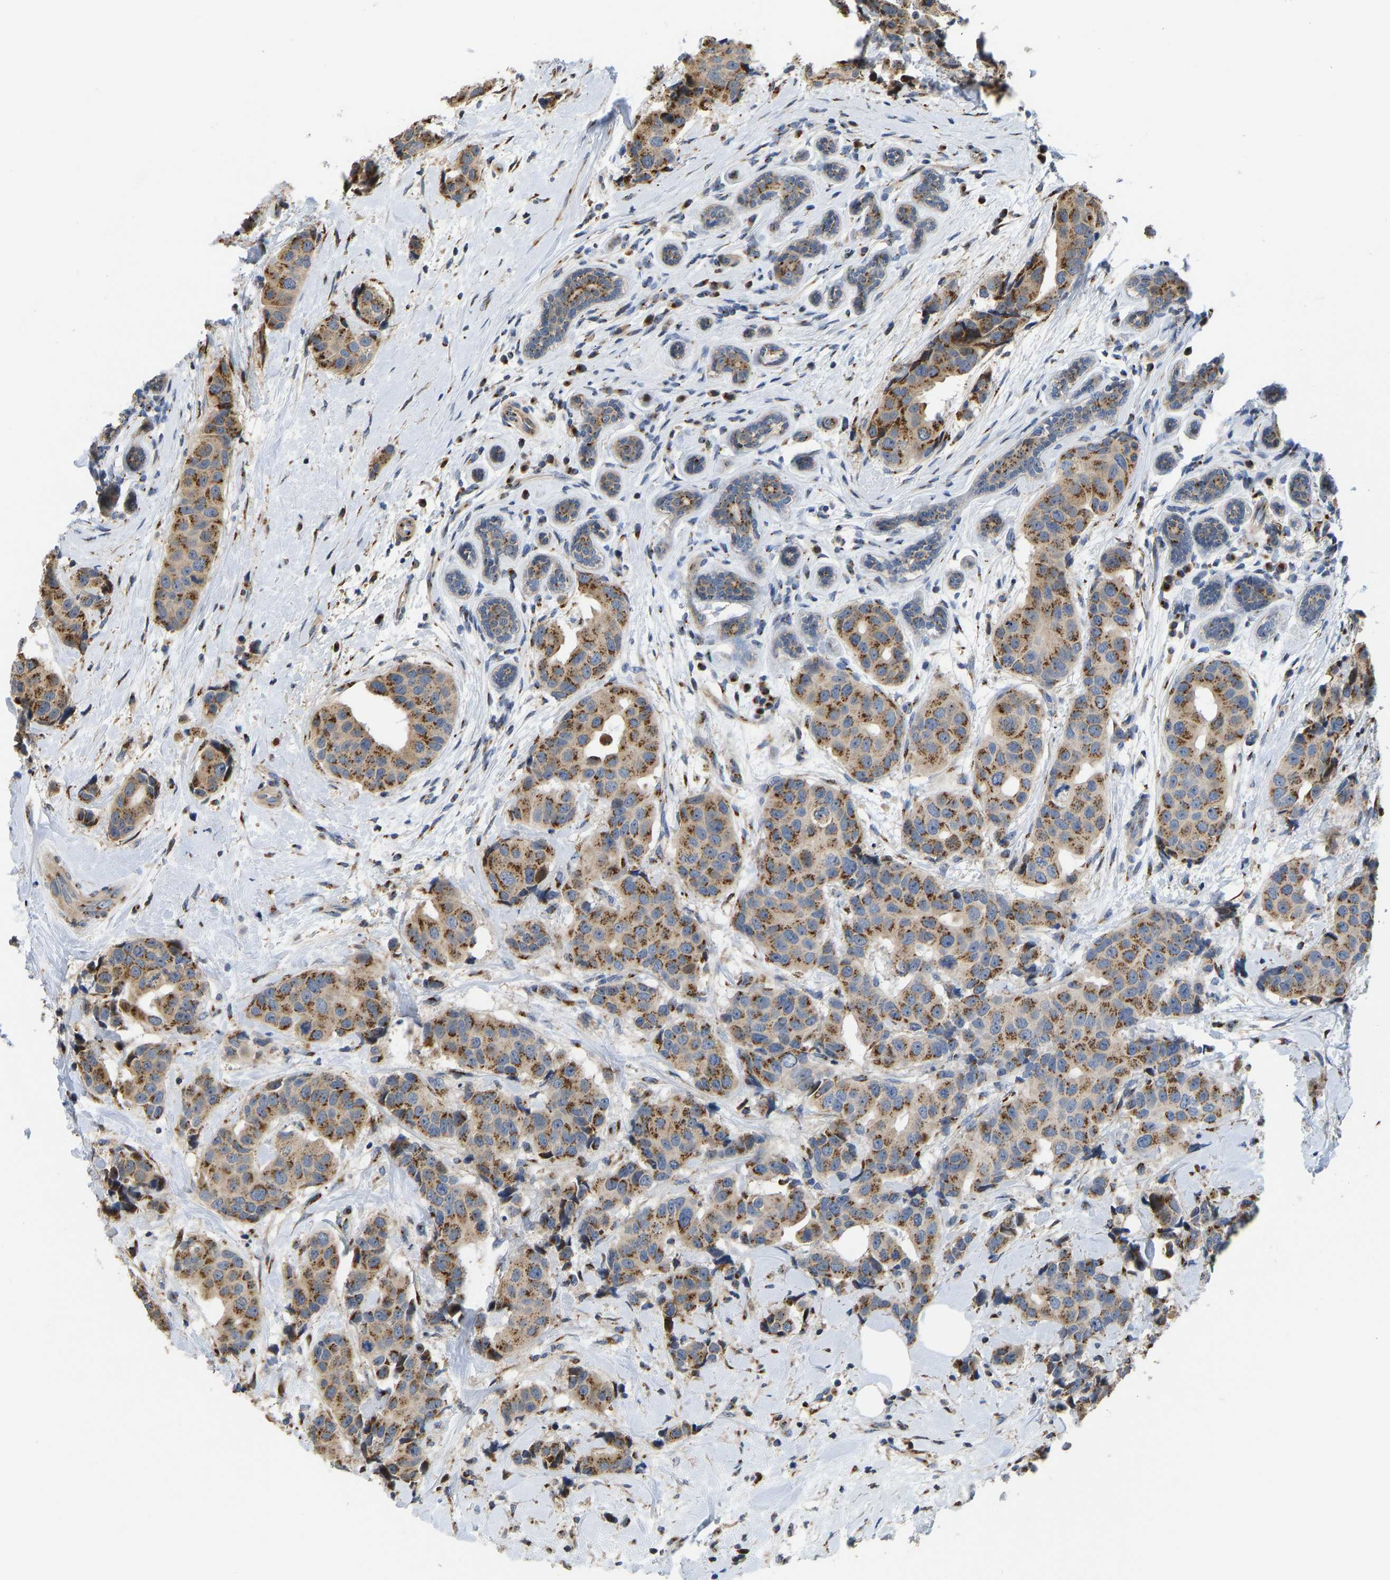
{"staining": {"intensity": "strong", "quantity": ">75%", "location": "cytoplasmic/membranous"}, "tissue": "breast cancer", "cell_type": "Tumor cells", "image_type": "cancer", "snomed": [{"axis": "morphology", "description": "Normal tissue, NOS"}, {"axis": "morphology", "description": "Duct carcinoma"}, {"axis": "topography", "description": "Breast"}], "caption": "There is high levels of strong cytoplasmic/membranous expression in tumor cells of breast cancer (intraductal carcinoma), as demonstrated by immunohistochemical staining (brown color).", "gene": "YIPF4", "patient": {"sex": "female", "age": 39}}